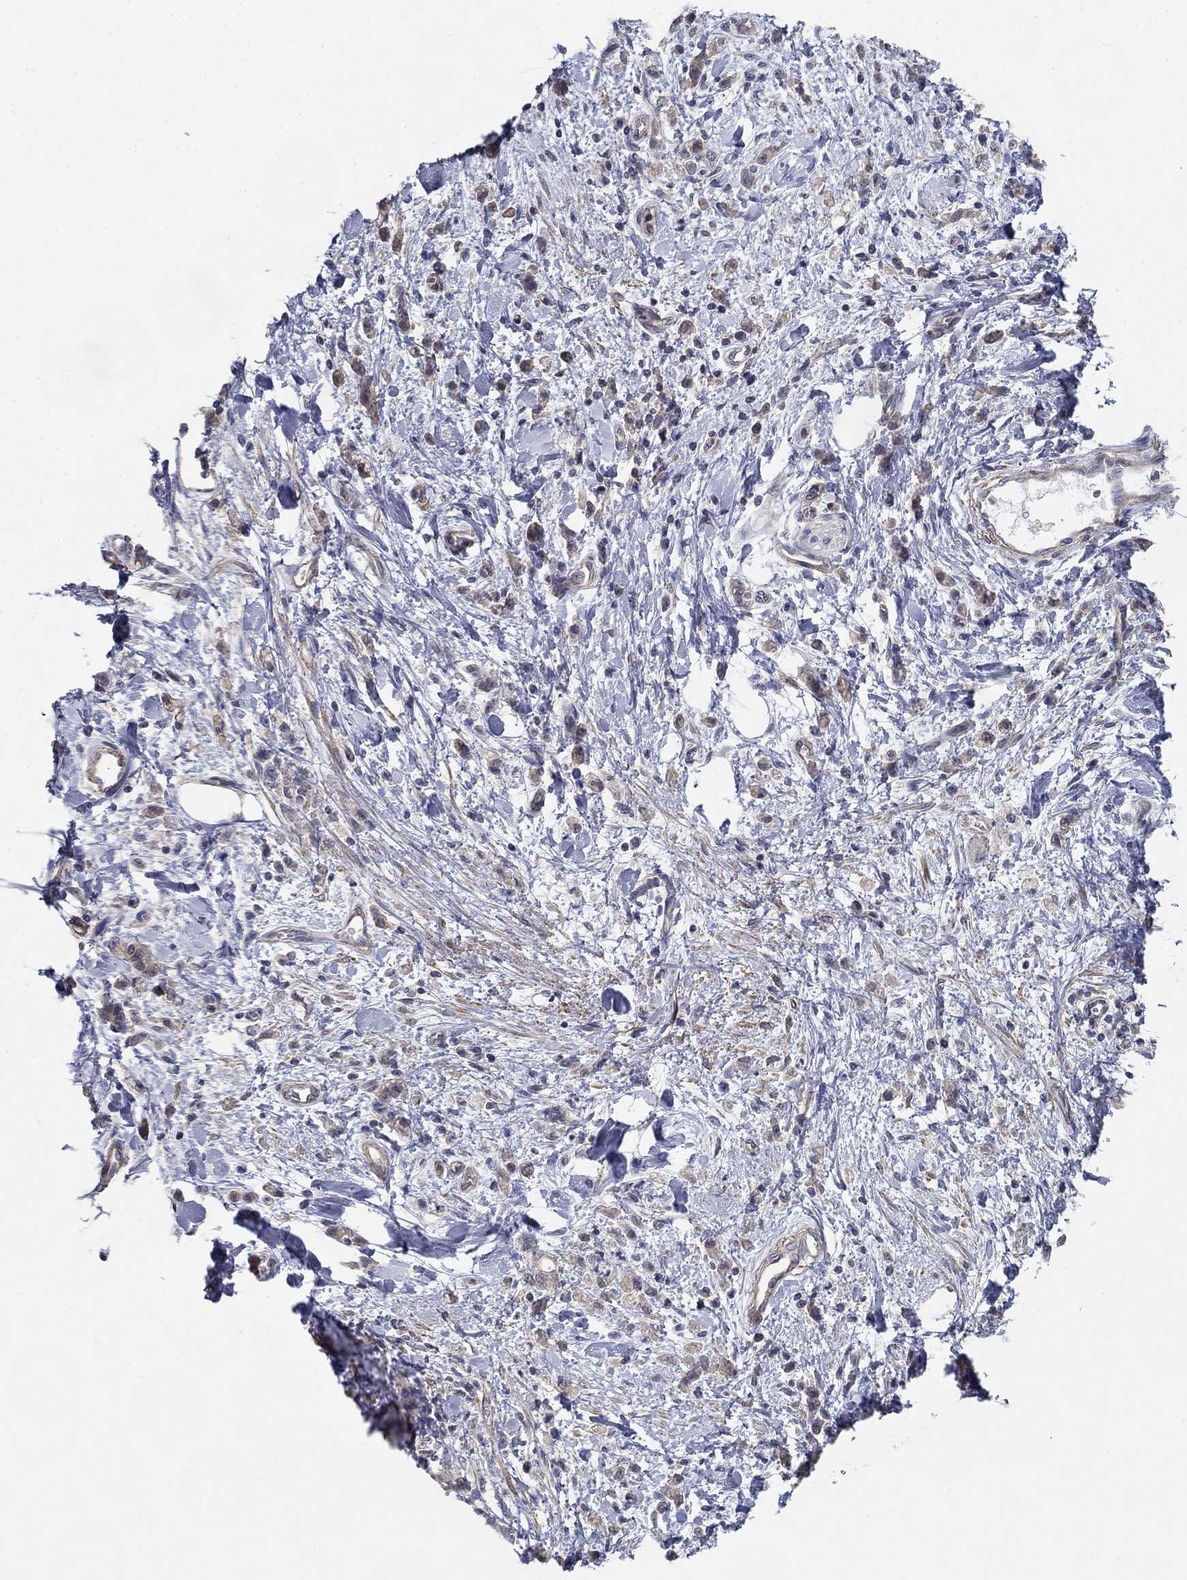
{"staining": {"intensity": "negative", "quantity": "none", "location": "none"}, "tissue": "stomach cancer", "cell_type": "Tumor cells", "image_type": "cancer", "snomed": [{"axis": "morphology", "description": "Adenocarcinoma, NOS"}, {"axis": "topography", "description": "Stomach"}], "caption": "A micrograph of human stomach cancer is negative for staining in tumor cells. Nuclei are stained in blue.", "gene": "GRK7", "patient": {"sex": "male", "age": 77}}